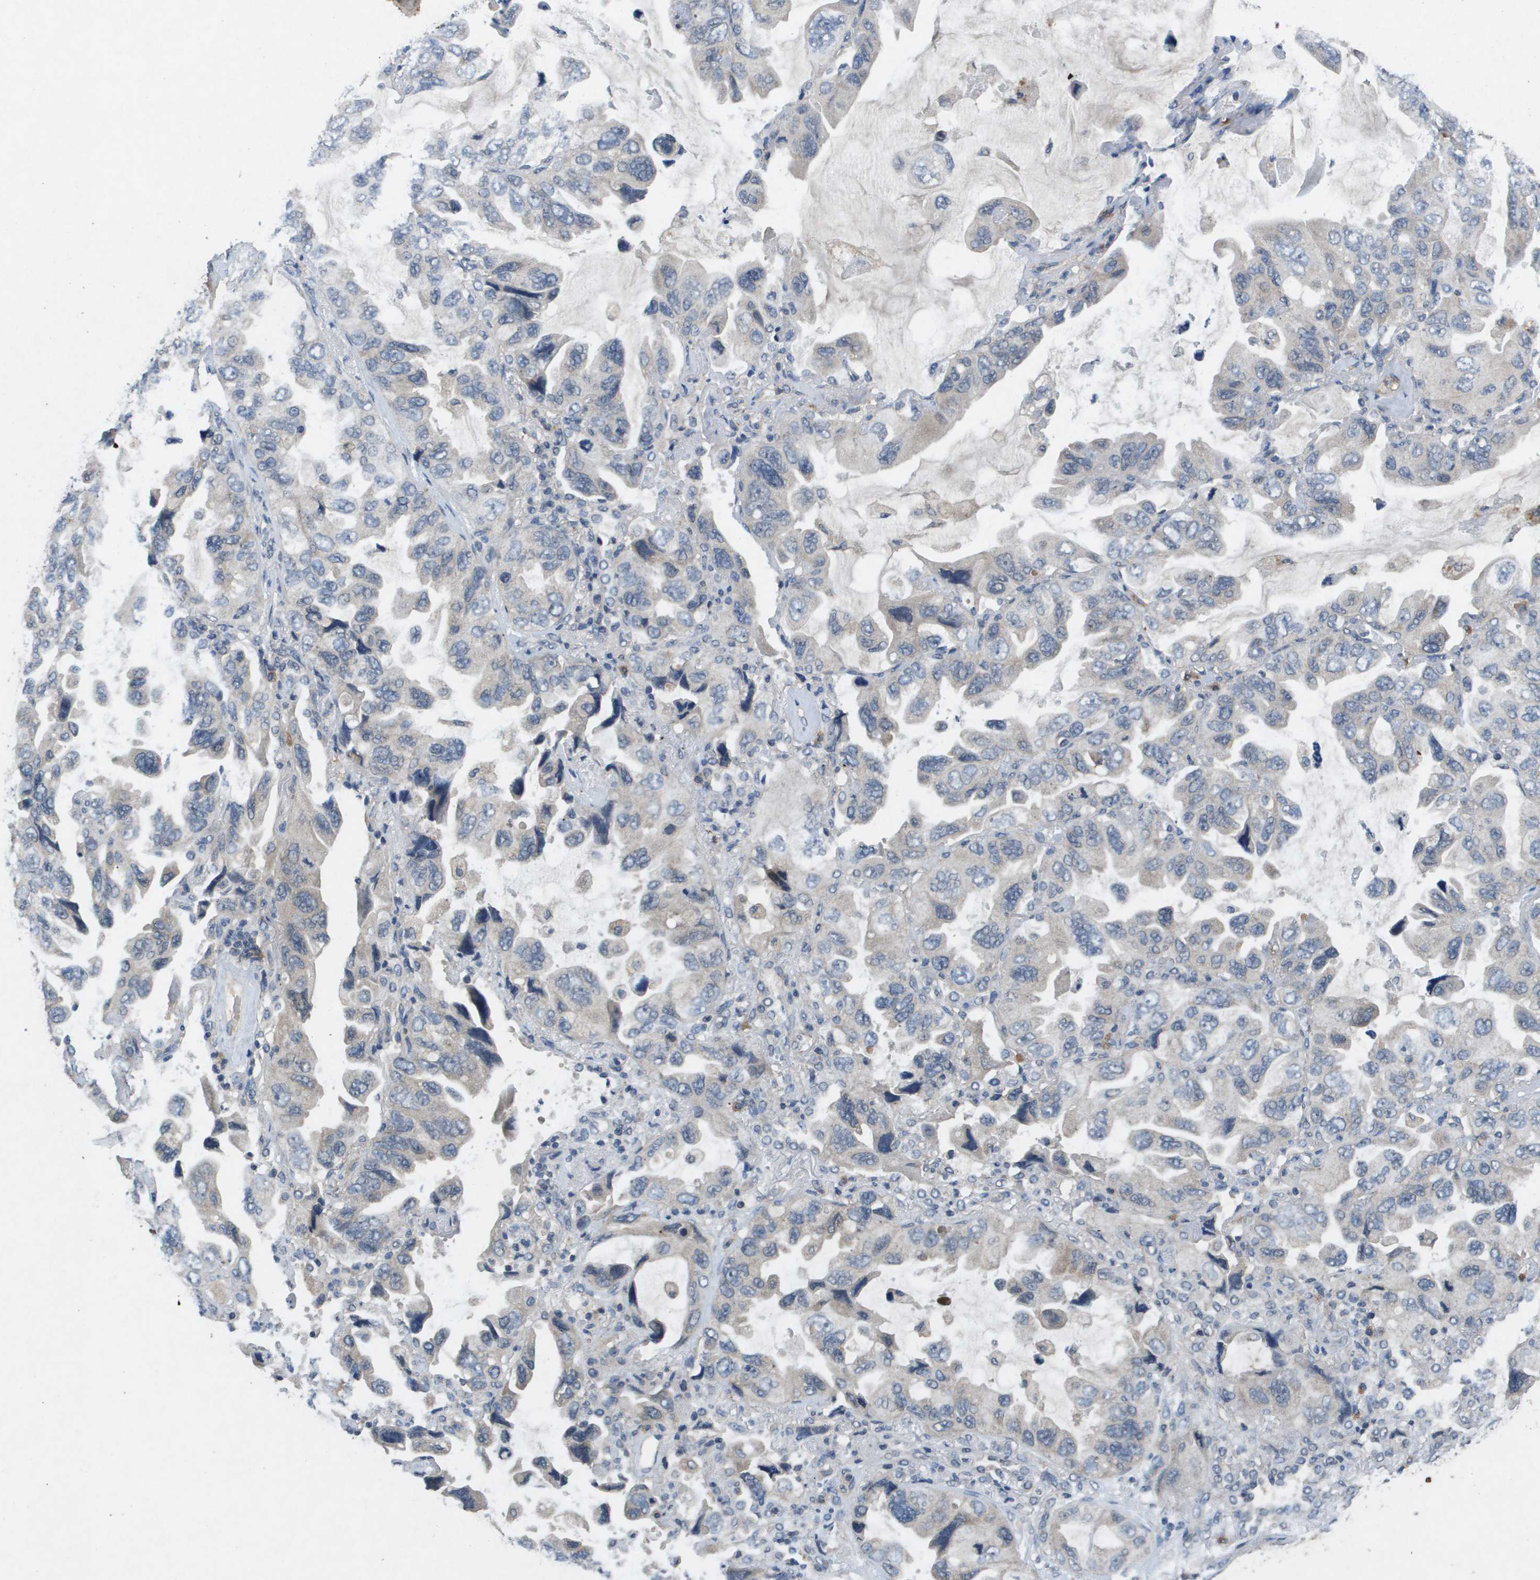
{"staining": {"intensity": "weak", "quantity": "<25%", "location": "cytoplasmic/membranous"}, "tissue": "lung cancer", "cell_type": "Tumor cells", "image_type": "cancer", "snomed": [{"axis": "morphology", "description": "Squamous cell carcinoma, NOS"}, {"axis": "topography", "description": "Lung"}], "caption": "Human lung cancer stained for a protein using immunohistochemistry (IHC) demonstrates no positivity in tumor cells.", "gene": "PROC", "patient": {"sex": "female", "age": 73}}